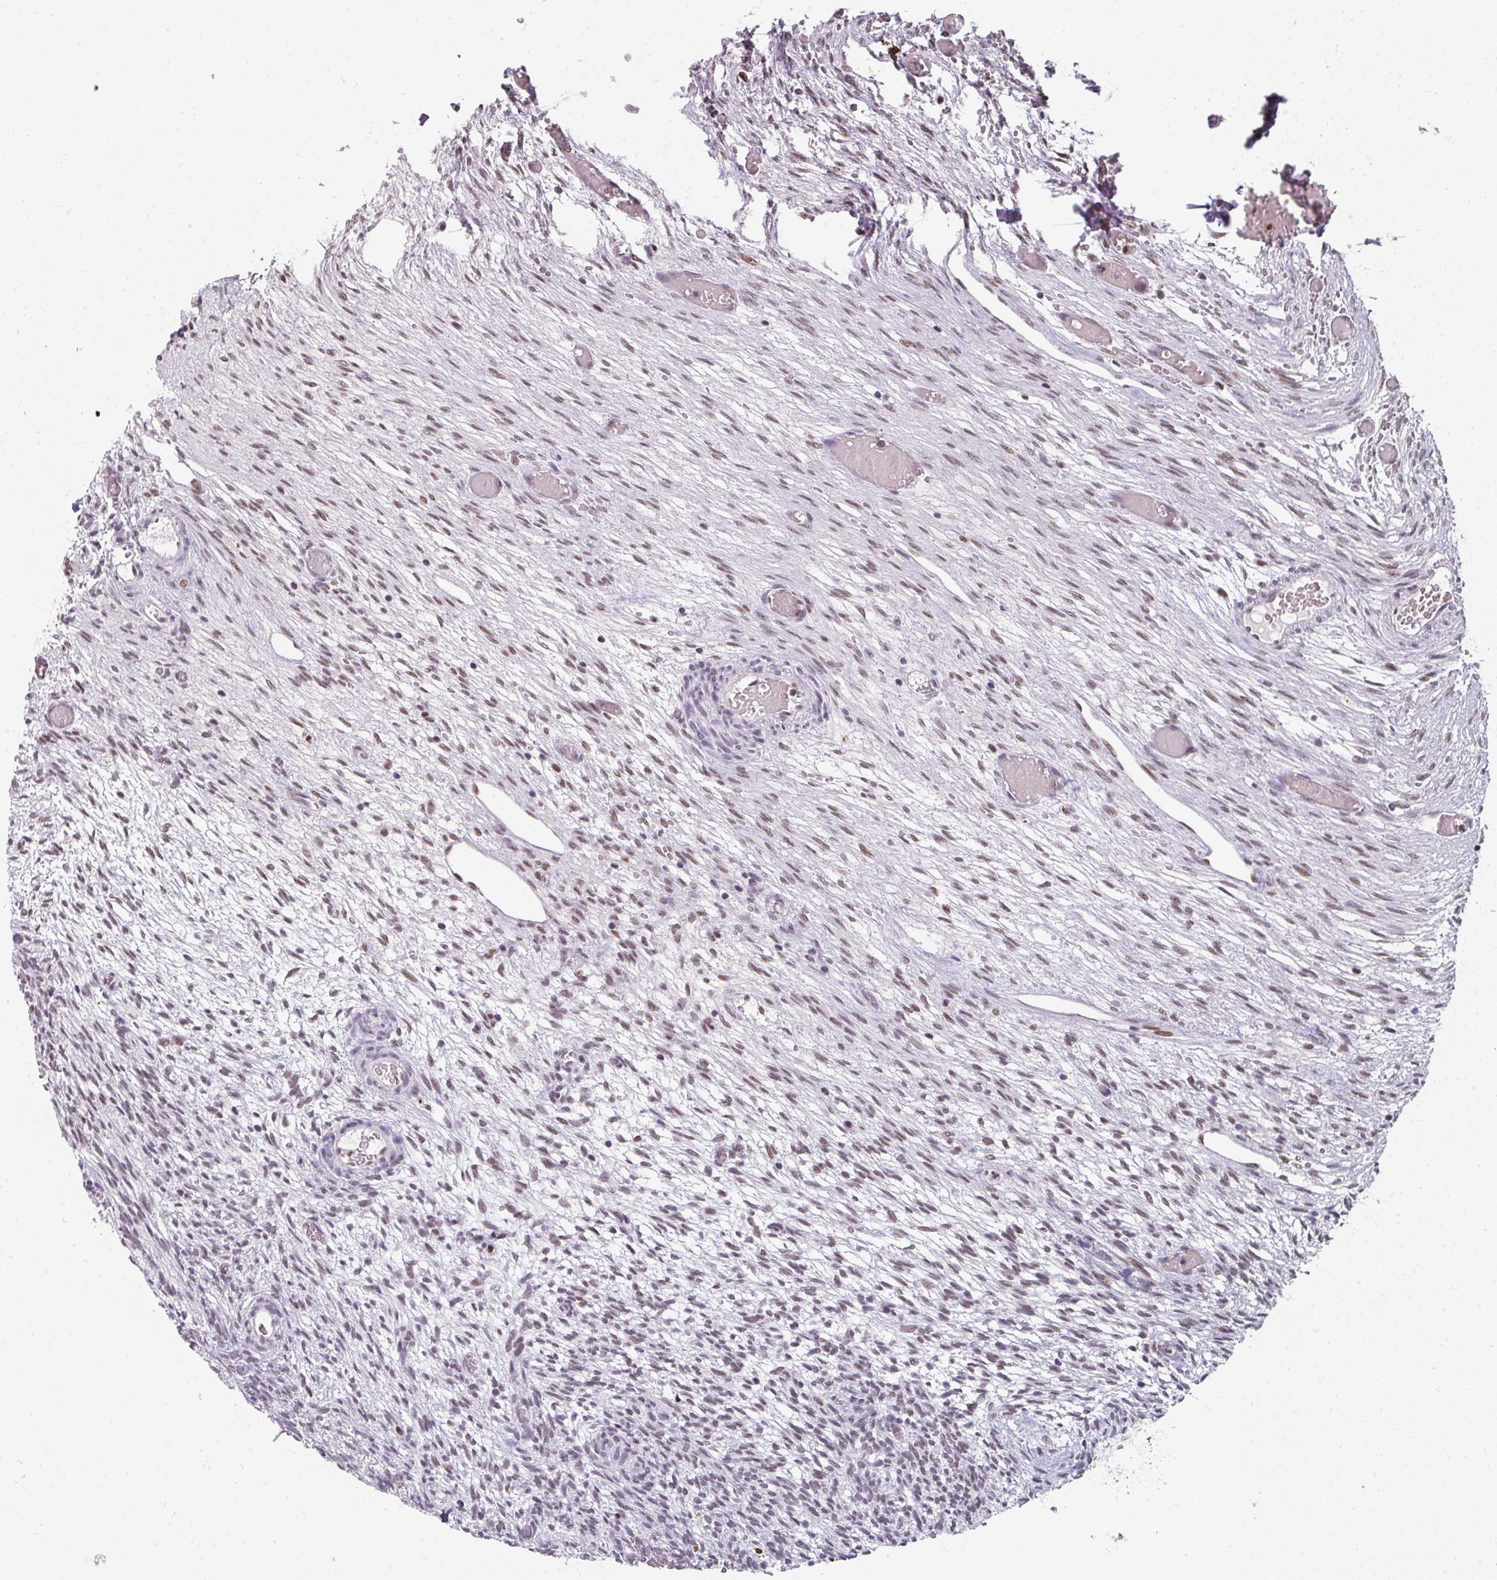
{"staining": {"intensity": "moderate", "quantity": ">75%", "location": "nuclear"}, "tissue": "ovary", "cell_type": "Ovarian stroma cells", "image_type": "normal", "snomed": [{"axis": "morphology", "description": "Normal tissue, NOS"}, {"axis": "topography", "description": "Ovary"}], "caption": "Ovary was stained to show a protein in brown. There is medium levels of moderate nuclear staining in approximately >75% of ovarian stroma cells.", "gene": "ENSG00000283782", "patient": {"sex": "female", "age": 67}}